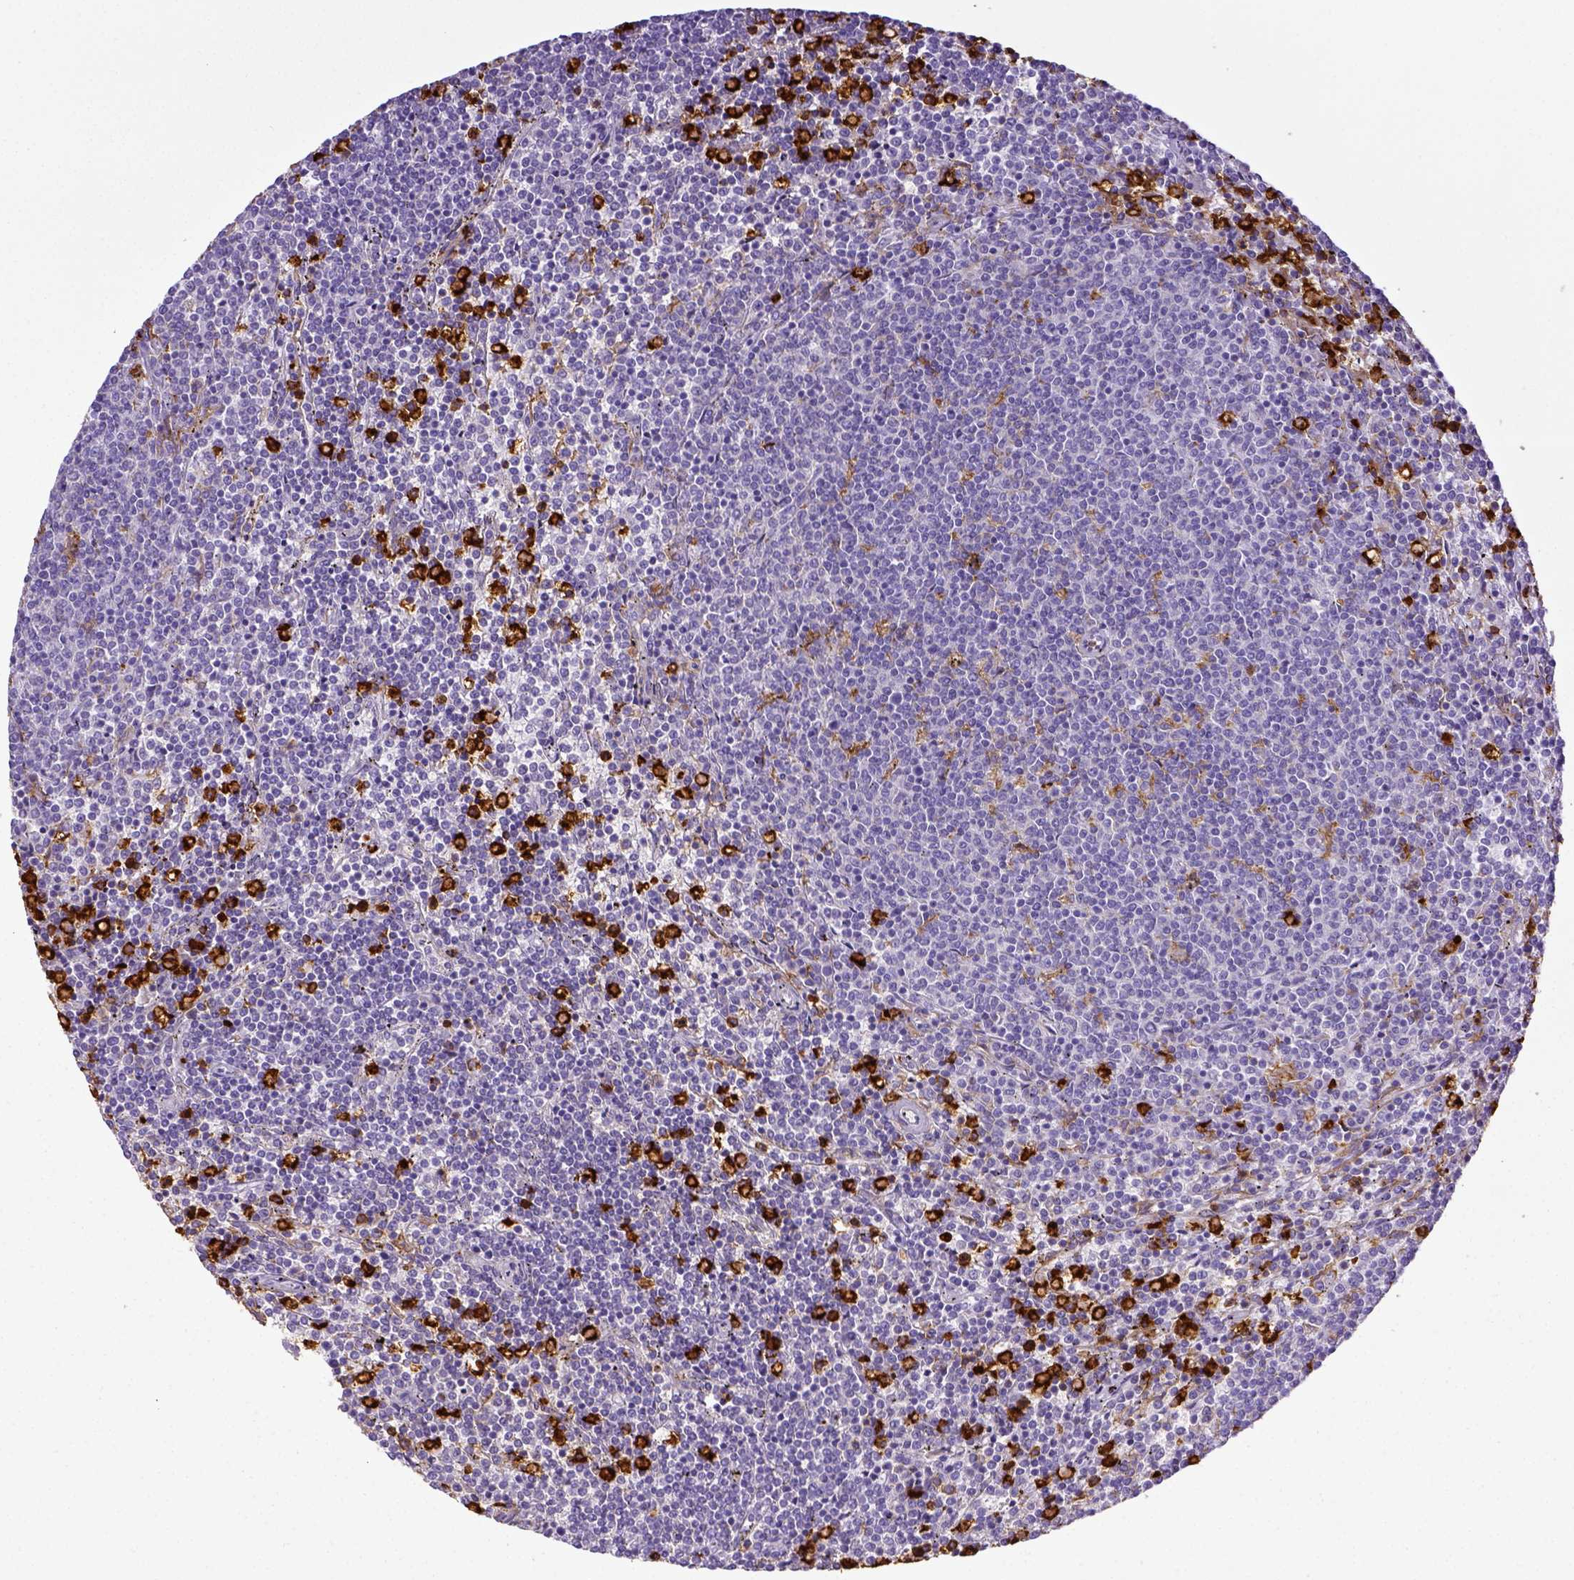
{"staining": {"intensity": "negative", "quantity": "none", "location": "none"}, "tissue": "lymphoma", "cell_type": "Tumor cells", "image_type": "cancer", "snomed": [{"axis": "morphology", "description": "Malignant lymphoma, non-Hodgkin's type, Low grade"}, {"axis": "topography", "description": "Spleen"}], "caption": "This is an immunohistochemistry image of human lymphoma. There is no positivity in tumor cells.", "gene": "ITGAM", "patient": {"sex": "female", "age": 50}}